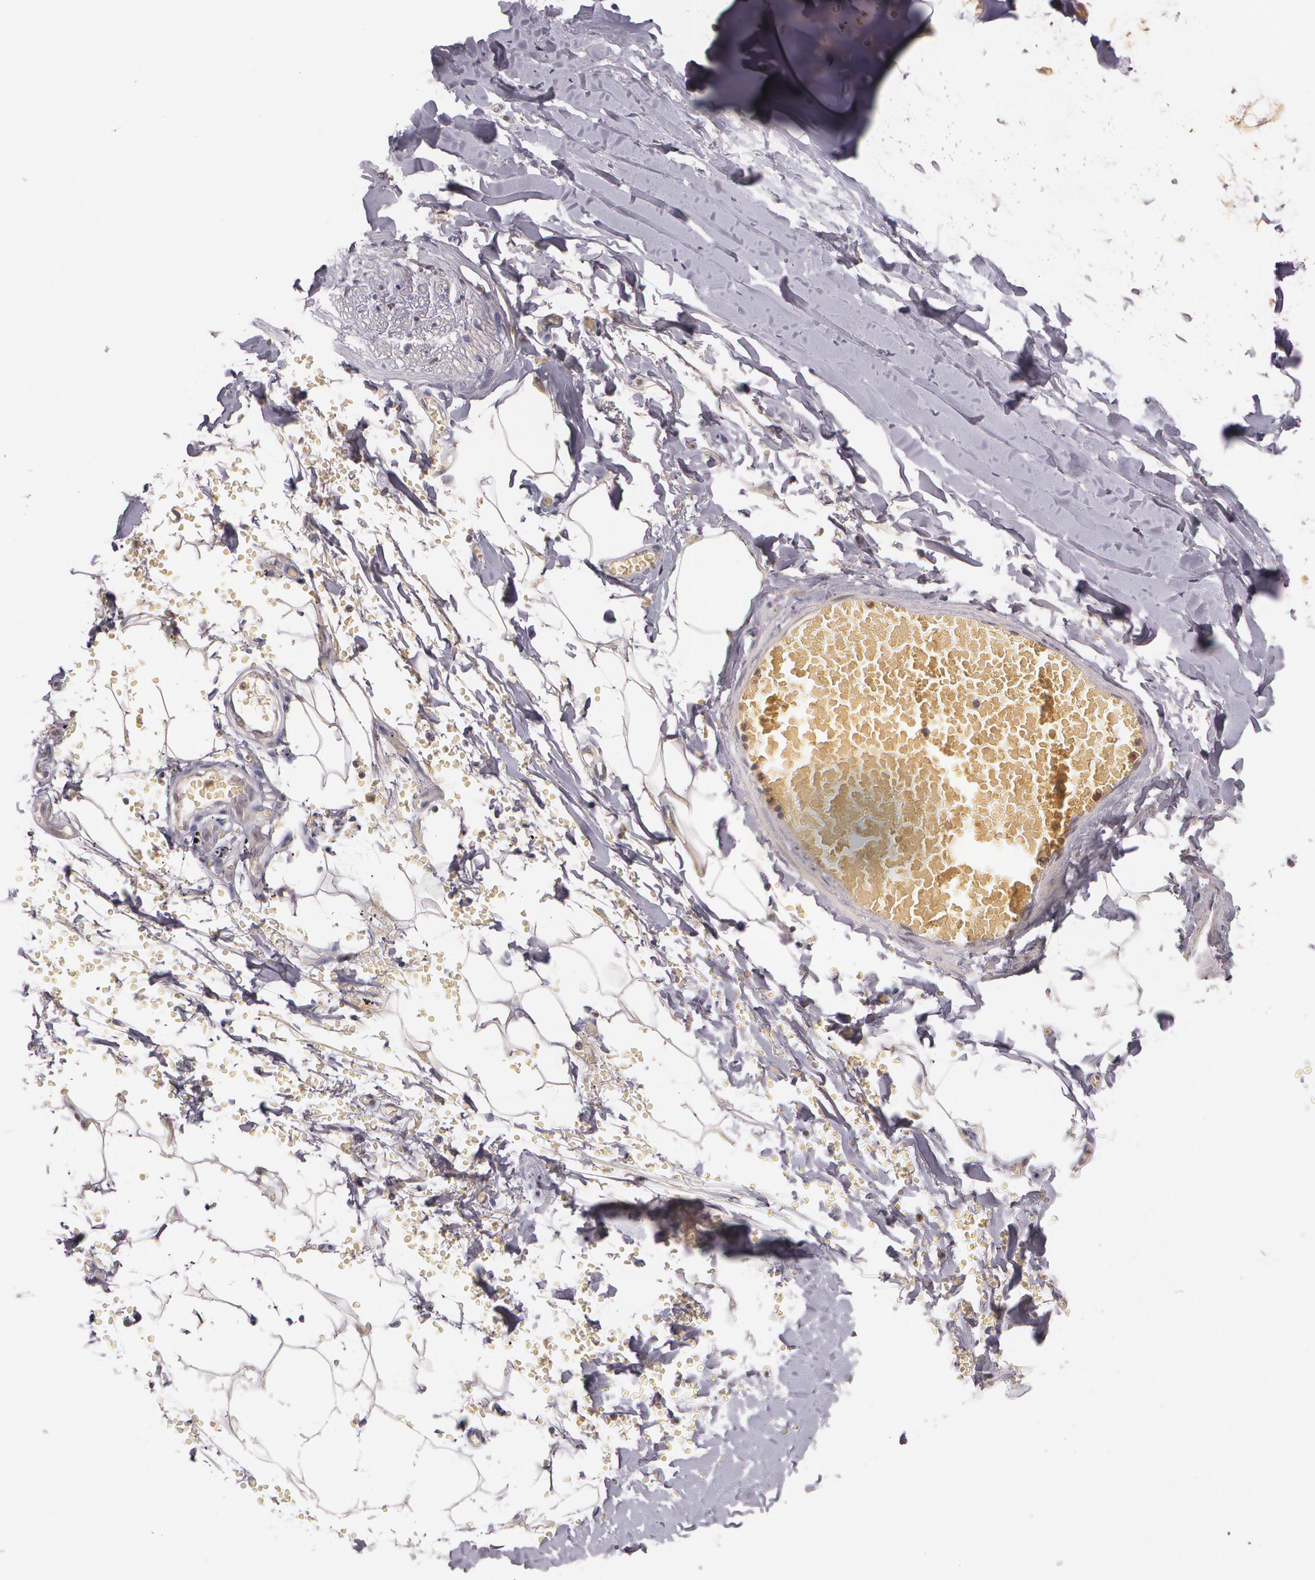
{"staining": {"intensity": "negative", "quantity": "none", "location": "none"}, "tissue": "adipose tissue", "cell_type": "Adipocytes", "image_type": "normal", "snomed": [{"axis": "morphology", "description": "Normal tissue, NOS"}, {"axis": "topography", "description": "Bronchus"}, {"axis": "topography", "description": "Lung"}], "caption": "An image of human adipose tissue is negative for staining in adipocytes.", "gene": "LRG1", "patient": {"sex": "female", "age": 56}}